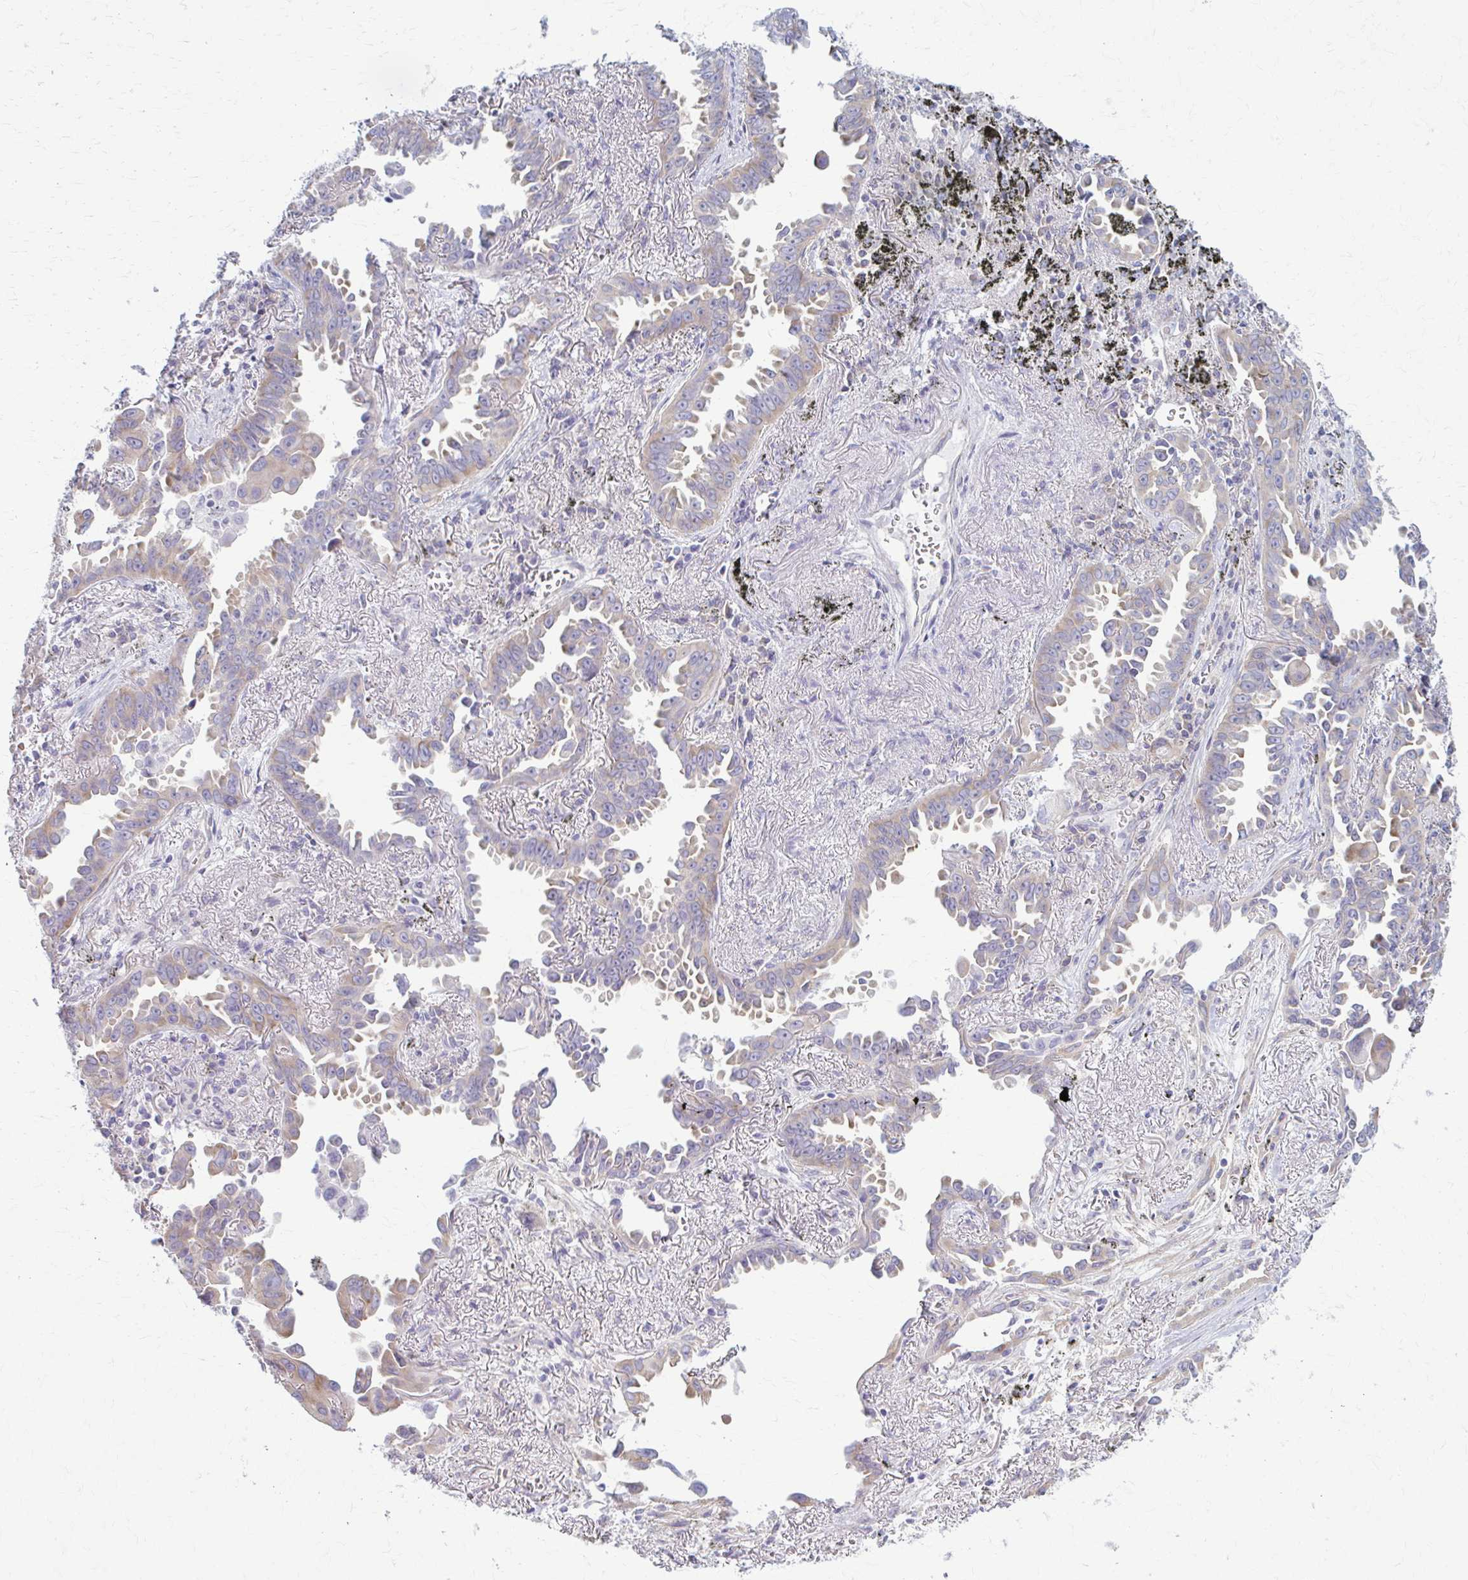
{"staining": {"intensity": "weak", "quantity": "<25%", "location": "cytoplasmic/membranous"}, "tissue": "lung cancer", "cell_type": "Tumor cells", "image_type": "cancer", "snomed": [{"axis": "morphology", "description": "Adenocarcinoma, NOS"}, {"axis": "topography", "description": "Lung"}], "caption": "This histopathology image is of adenocarcinoma (lung) stained with IHC to label a protein in brown with the nuclei are counter-stained blue. There is no positivity in tumor cells.", "gene": "PRKRA", "patient": {"sex": "male", "age": 68}}